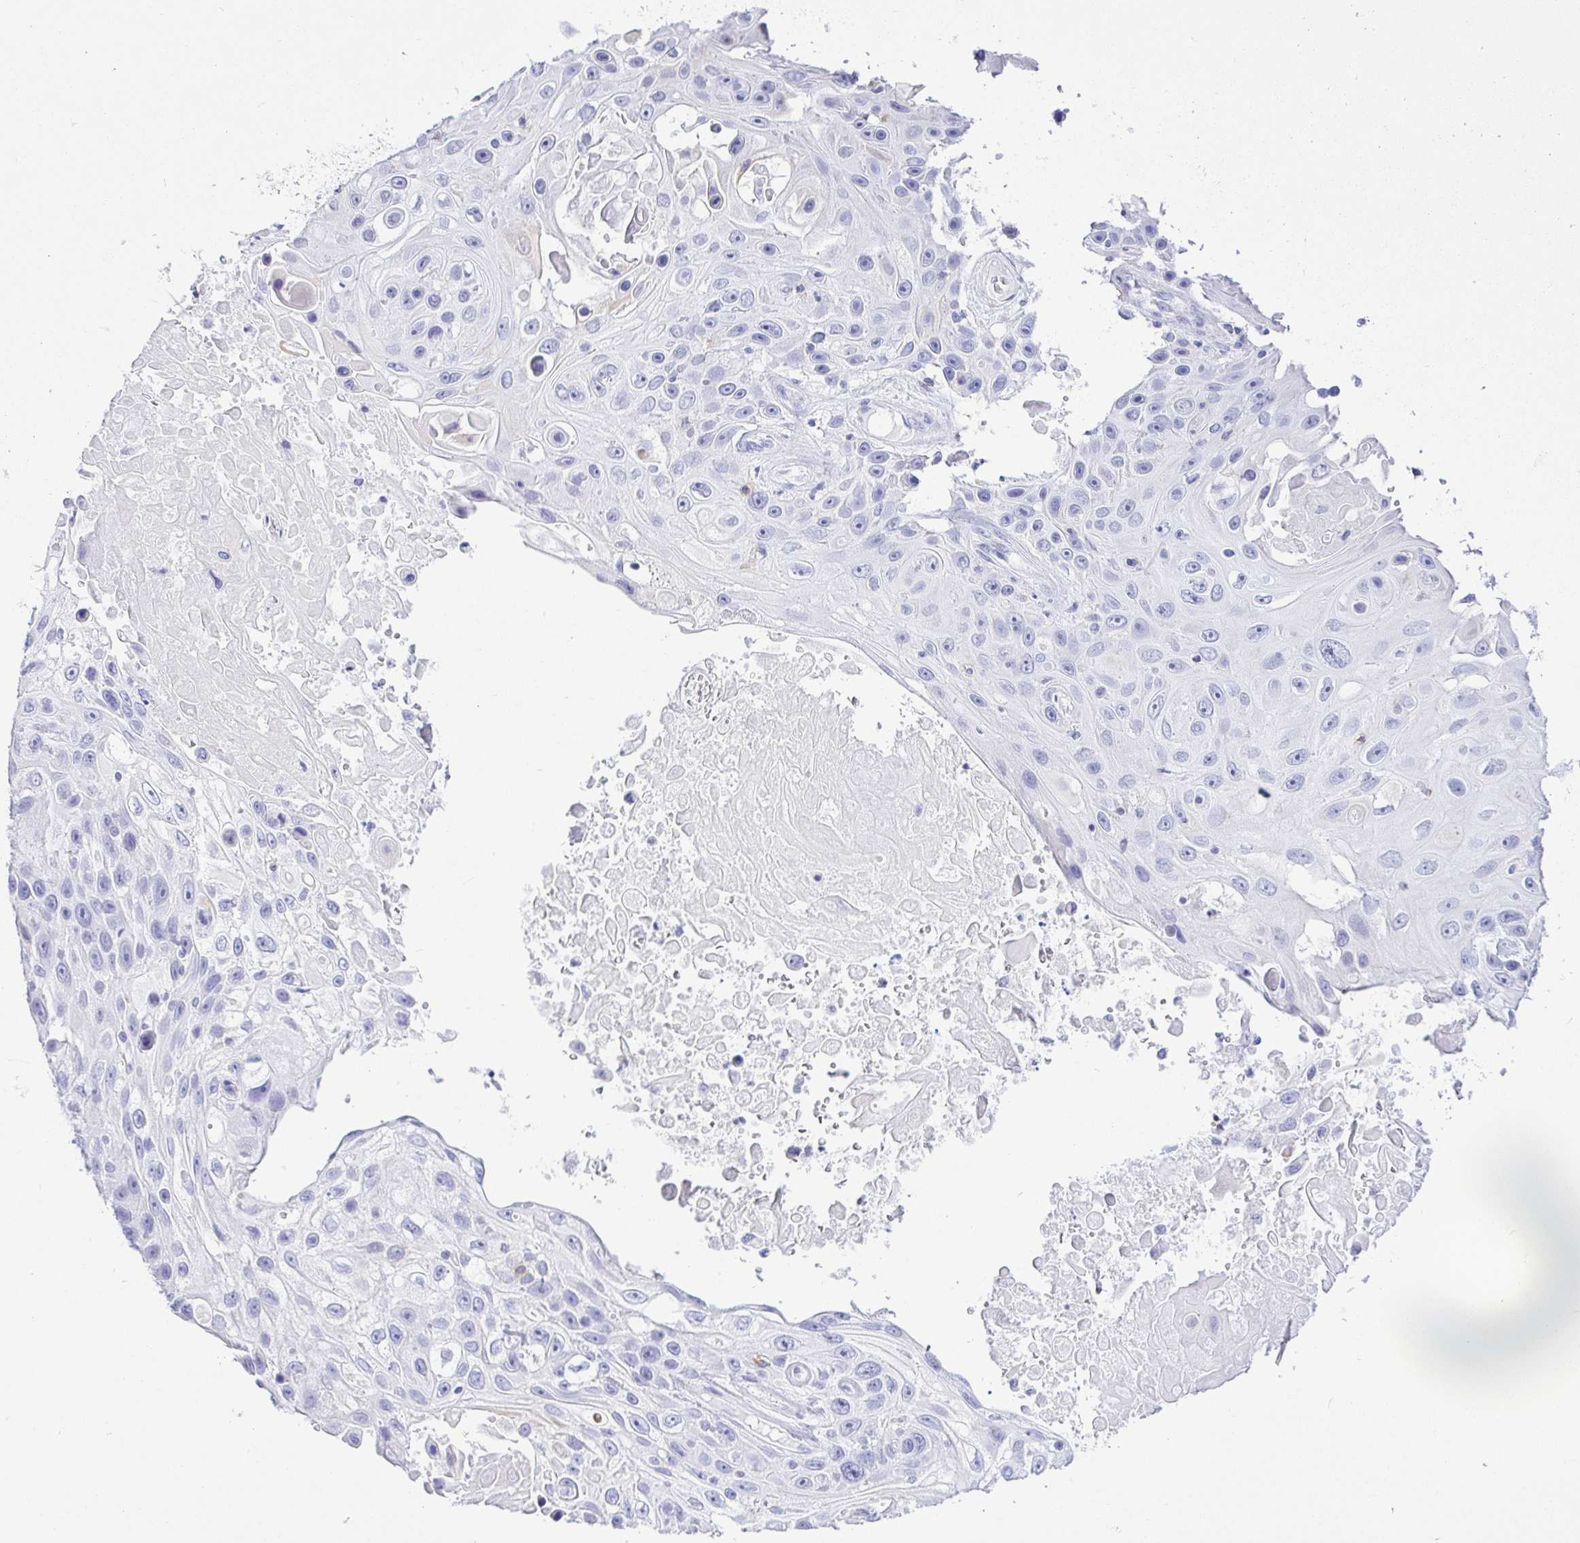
{"staining": {"intensity": "negative", "quantity": "none", "location": "none"}, "tissue": "skin cancer", "cell_type": "Tumor cells", "image_type": "cancer", "snomed": [{"axis": "morphology", "description": "Squamous cell carcinoma, NOS"}, {"axis": "topography", "description": "Skin"}], "caption": "An IHC histopathology image of squamous cell carcinoma (skin) is shown. There is no staining in tumor cells of squamous cell carcinoma (skin).", "gene": "CD5", "patient": {"sex": "male", "age": 82}}